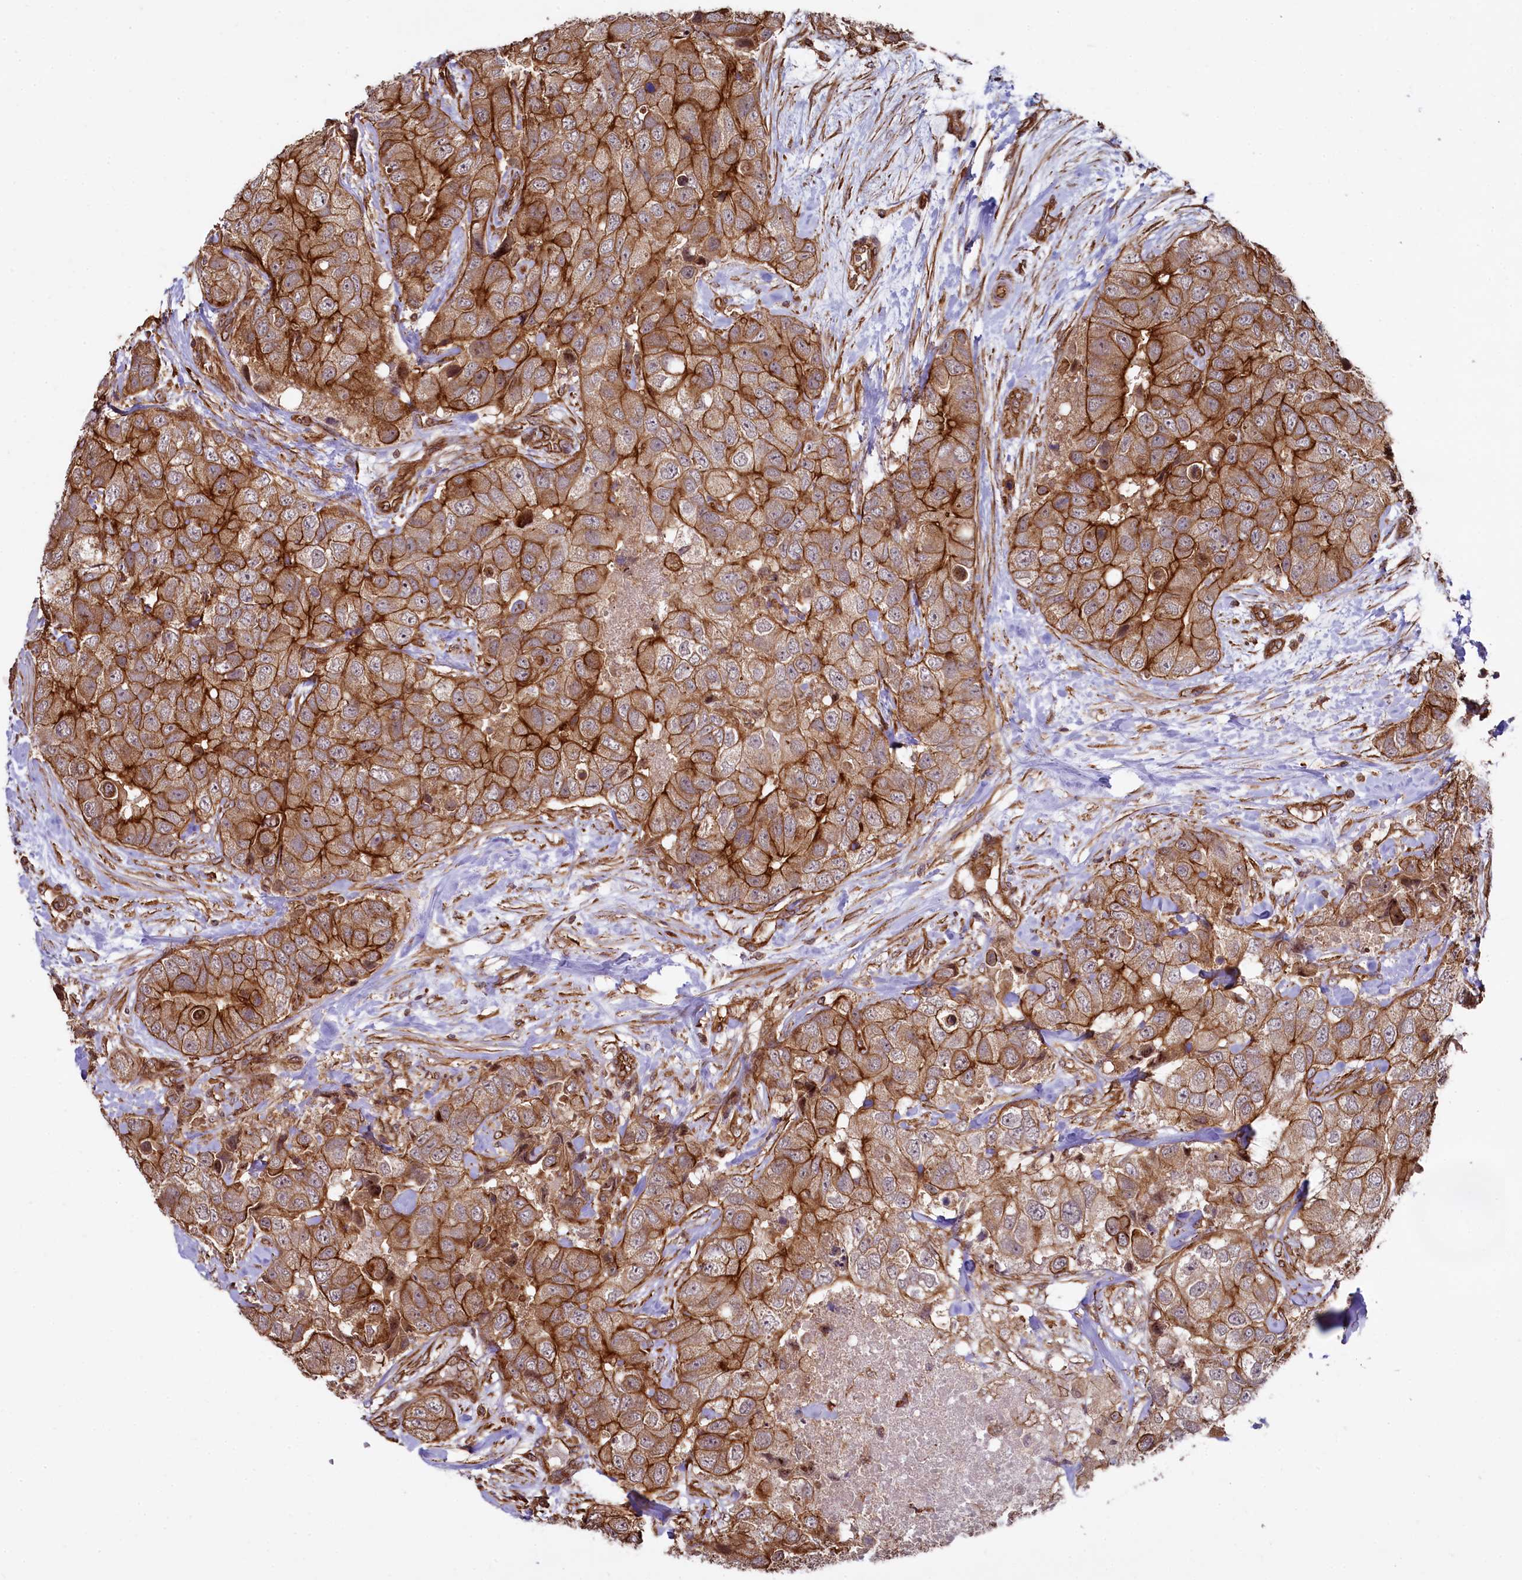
{"staining": {"intensity": "strong", "quantity": ">75%", "location": "cytoplasmic/membranous"}, "tissue": "breast cancer", "cell_type": "Tumor cells", "image_type": "cancer", "snomed": [{"axis": "morphology", "description": "Duct carcinoma"}, {"axis": "topography", "description": "Breast"}], "caption": "Infiltrating ductal carcinoma (breast) tissue shows strong cytoplasmic/membranous positivity in about >75% of tumor cells (Stains: DAB (3,3'-diaminobenzidine) in brown, nuclei in blue, Microscopy: brightfield microscopy at high magnification).", "gene": "SVIP", "patient": {"sex": "female", "age": 62}}